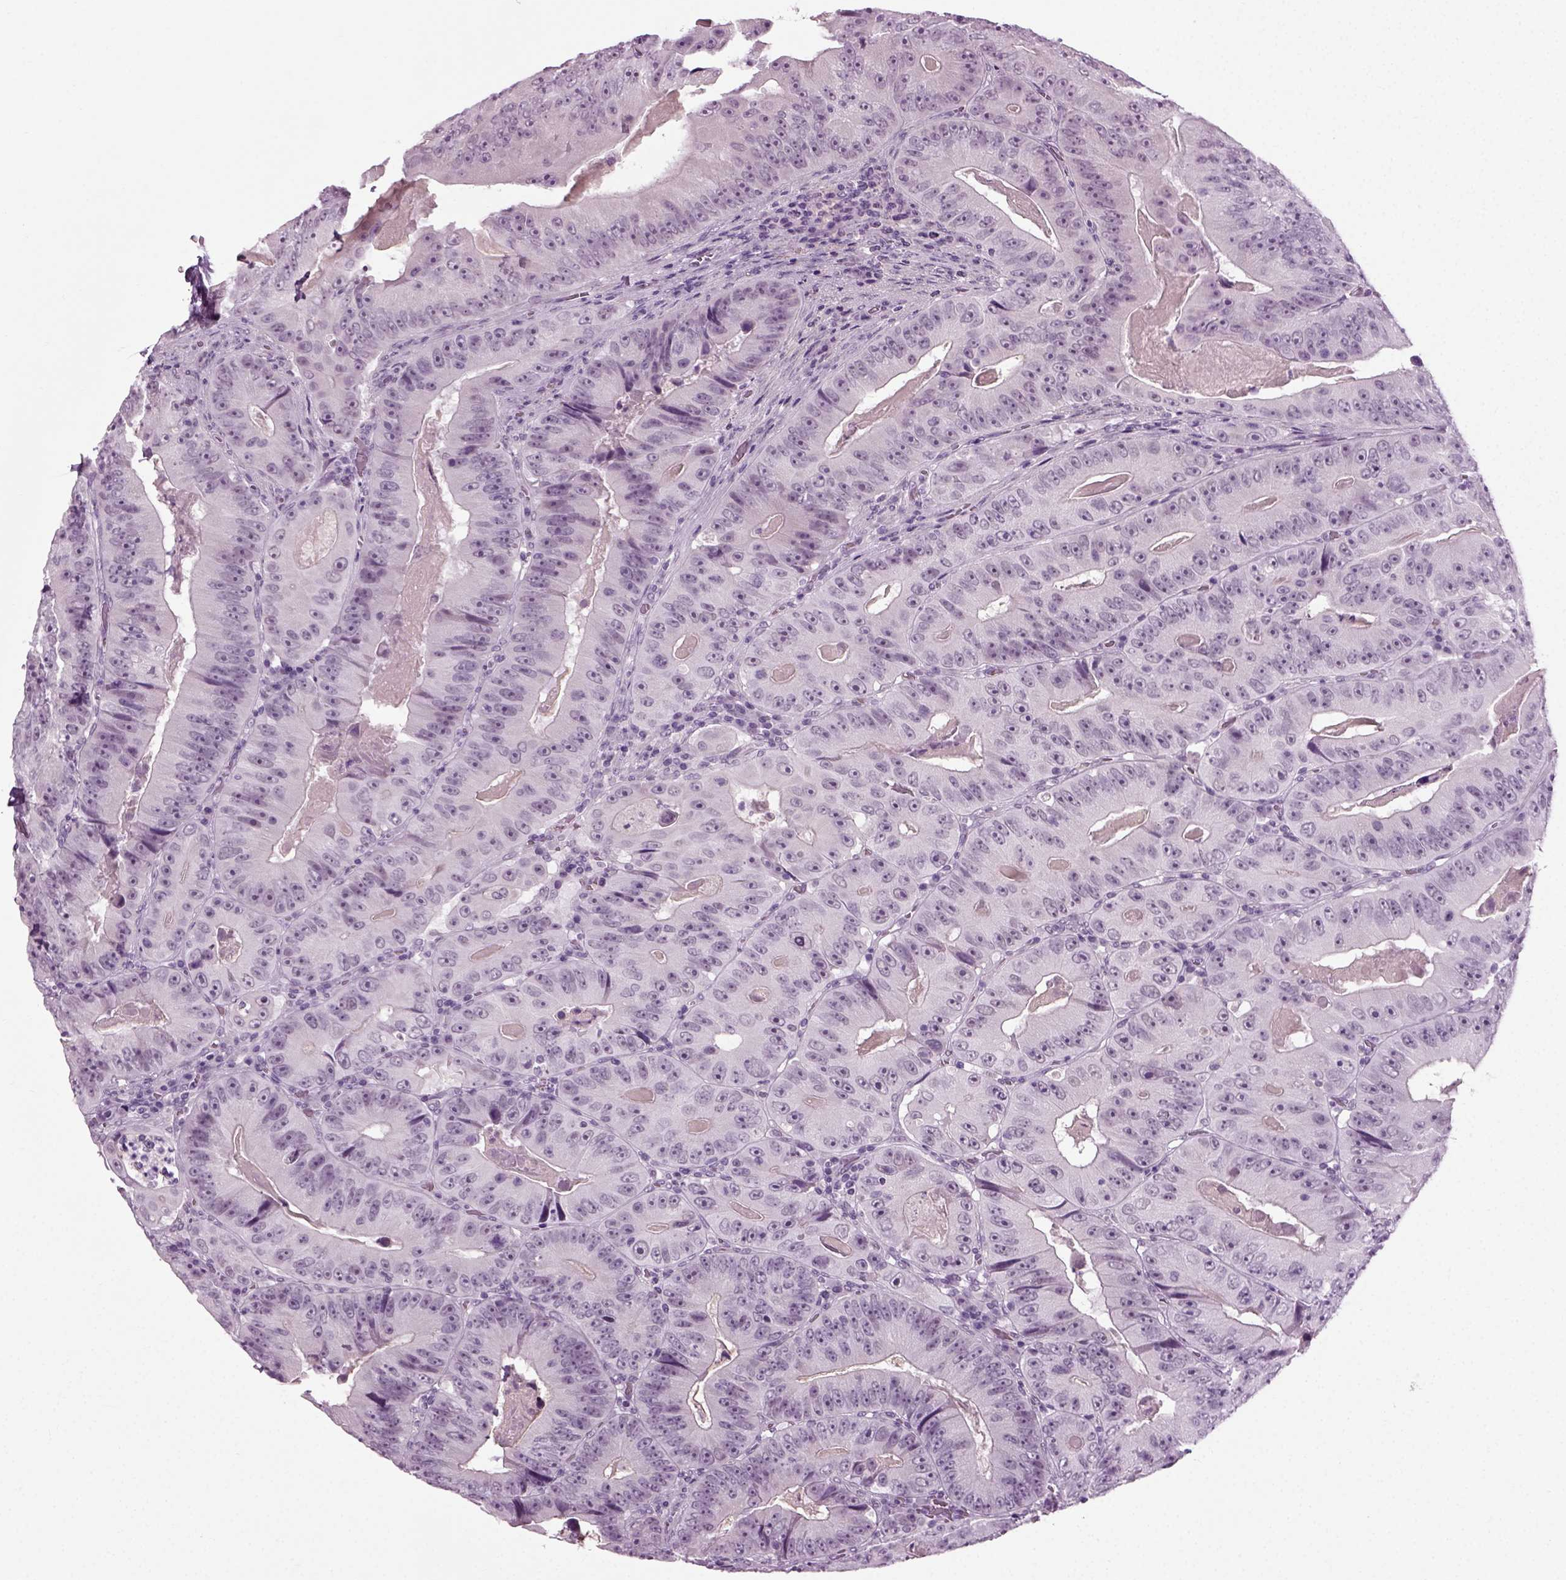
{"staining": {"intensity": "negative", "quantity": "none", "location": "none"}, "tissue": "colorectal cancer", "cell_type": "Tumor cells", "image_type": "cancer", "snomed": [{"axis": "morphology", "description": "Adenocarcinoma, NOS"}, {"axis": "topography", "description": "Colon"}], "caption": "Protein analysis of colorectal adenocarcinoma shows no significant positivity in tumor cells.", "gene": "ZC2HC1C", "patient": {"sex": "female", "age": 86}}